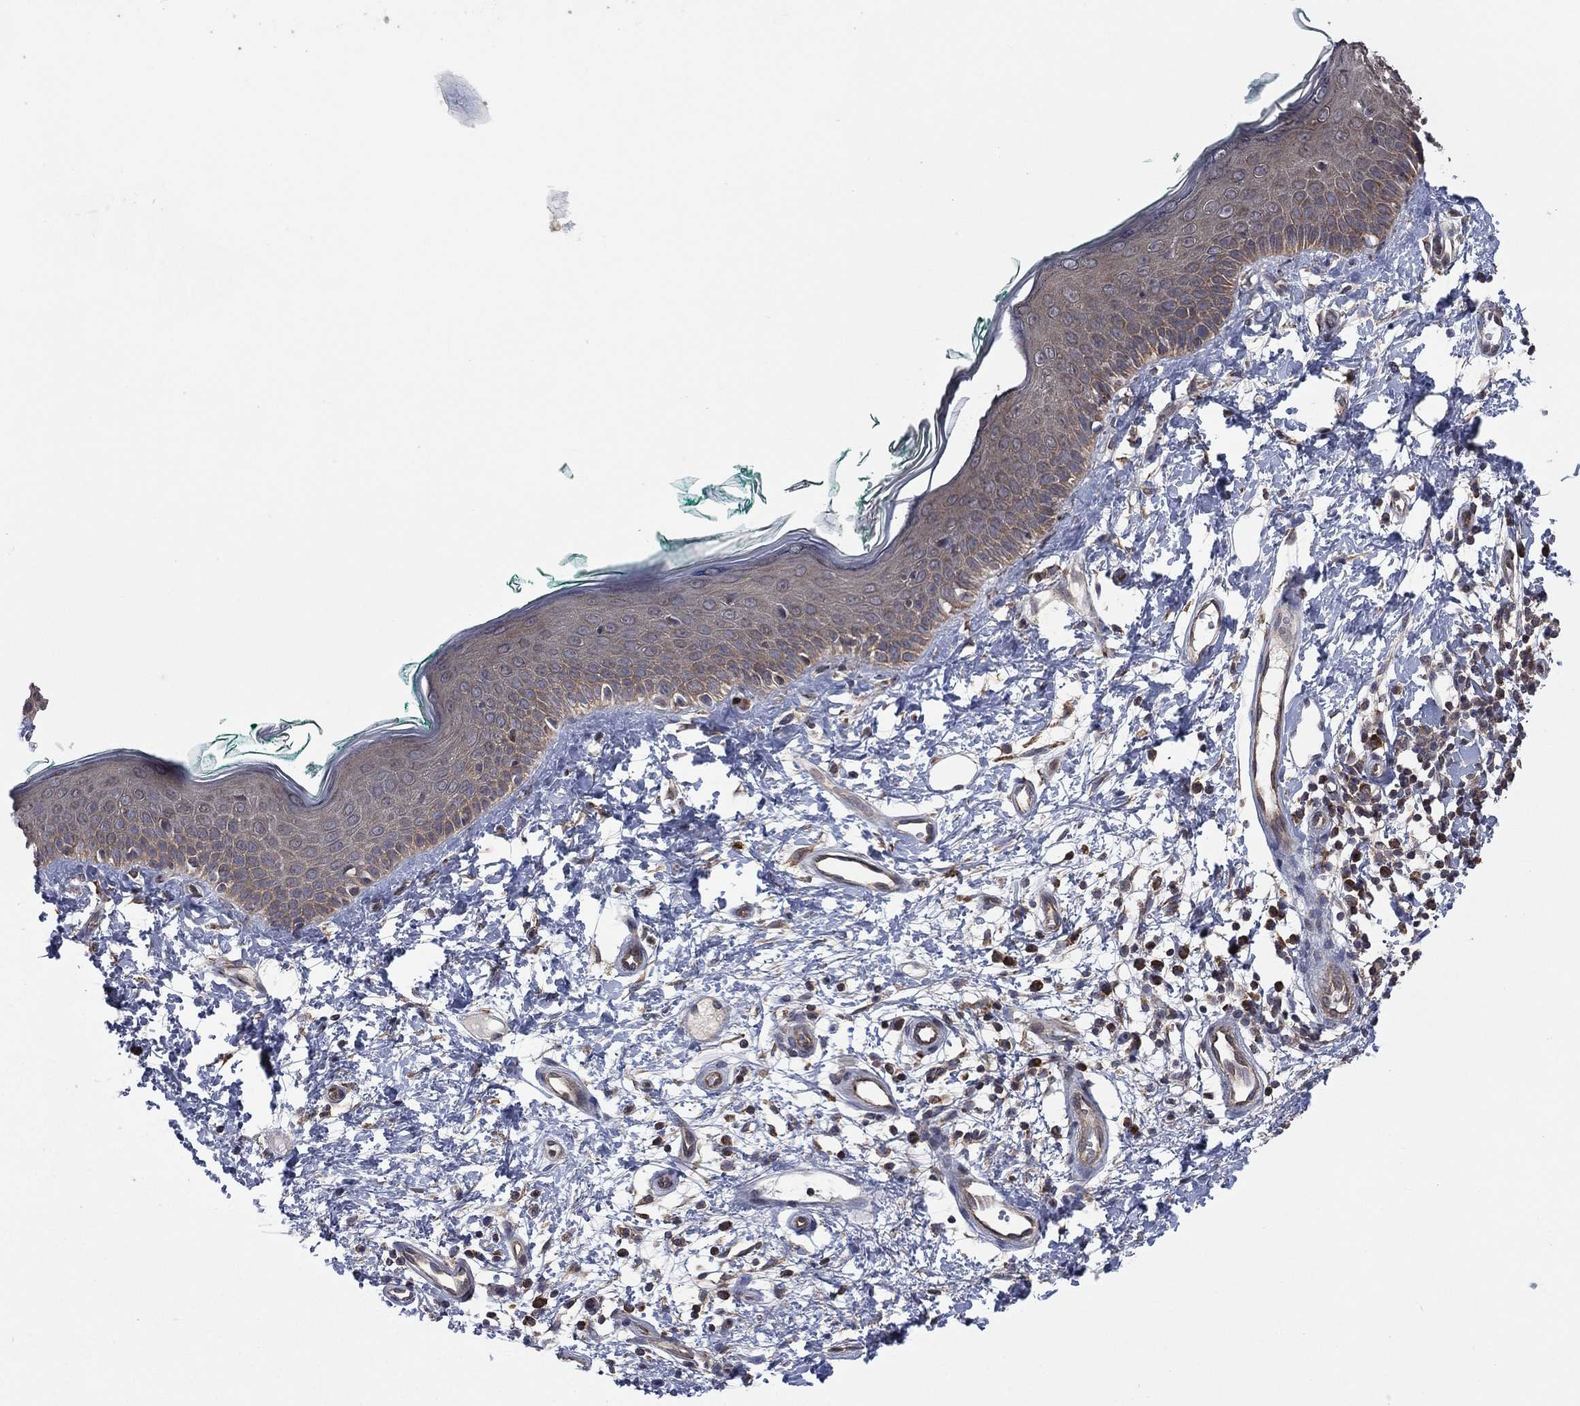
{"staining": {"intensity": "negative", "quantity": "none", "location": "none"}, "tissue": "skin", "cell_type": "Fibroblasts", "image_type": "normal", "snomed": [{"axis": "morphology", "description": "Normal tissue, NOS"}, {"axis": "morphology", "description": "Basal cell carcinoma"}, {"axis": "topography", "description": "Skin"}], "caption": "Protein analysis of normal skin displays no significant staining in fibroblasts. Nuclei are stained in blue.", "gene": "C2orf76", "patient": {"sex": "male", "age": 33}}